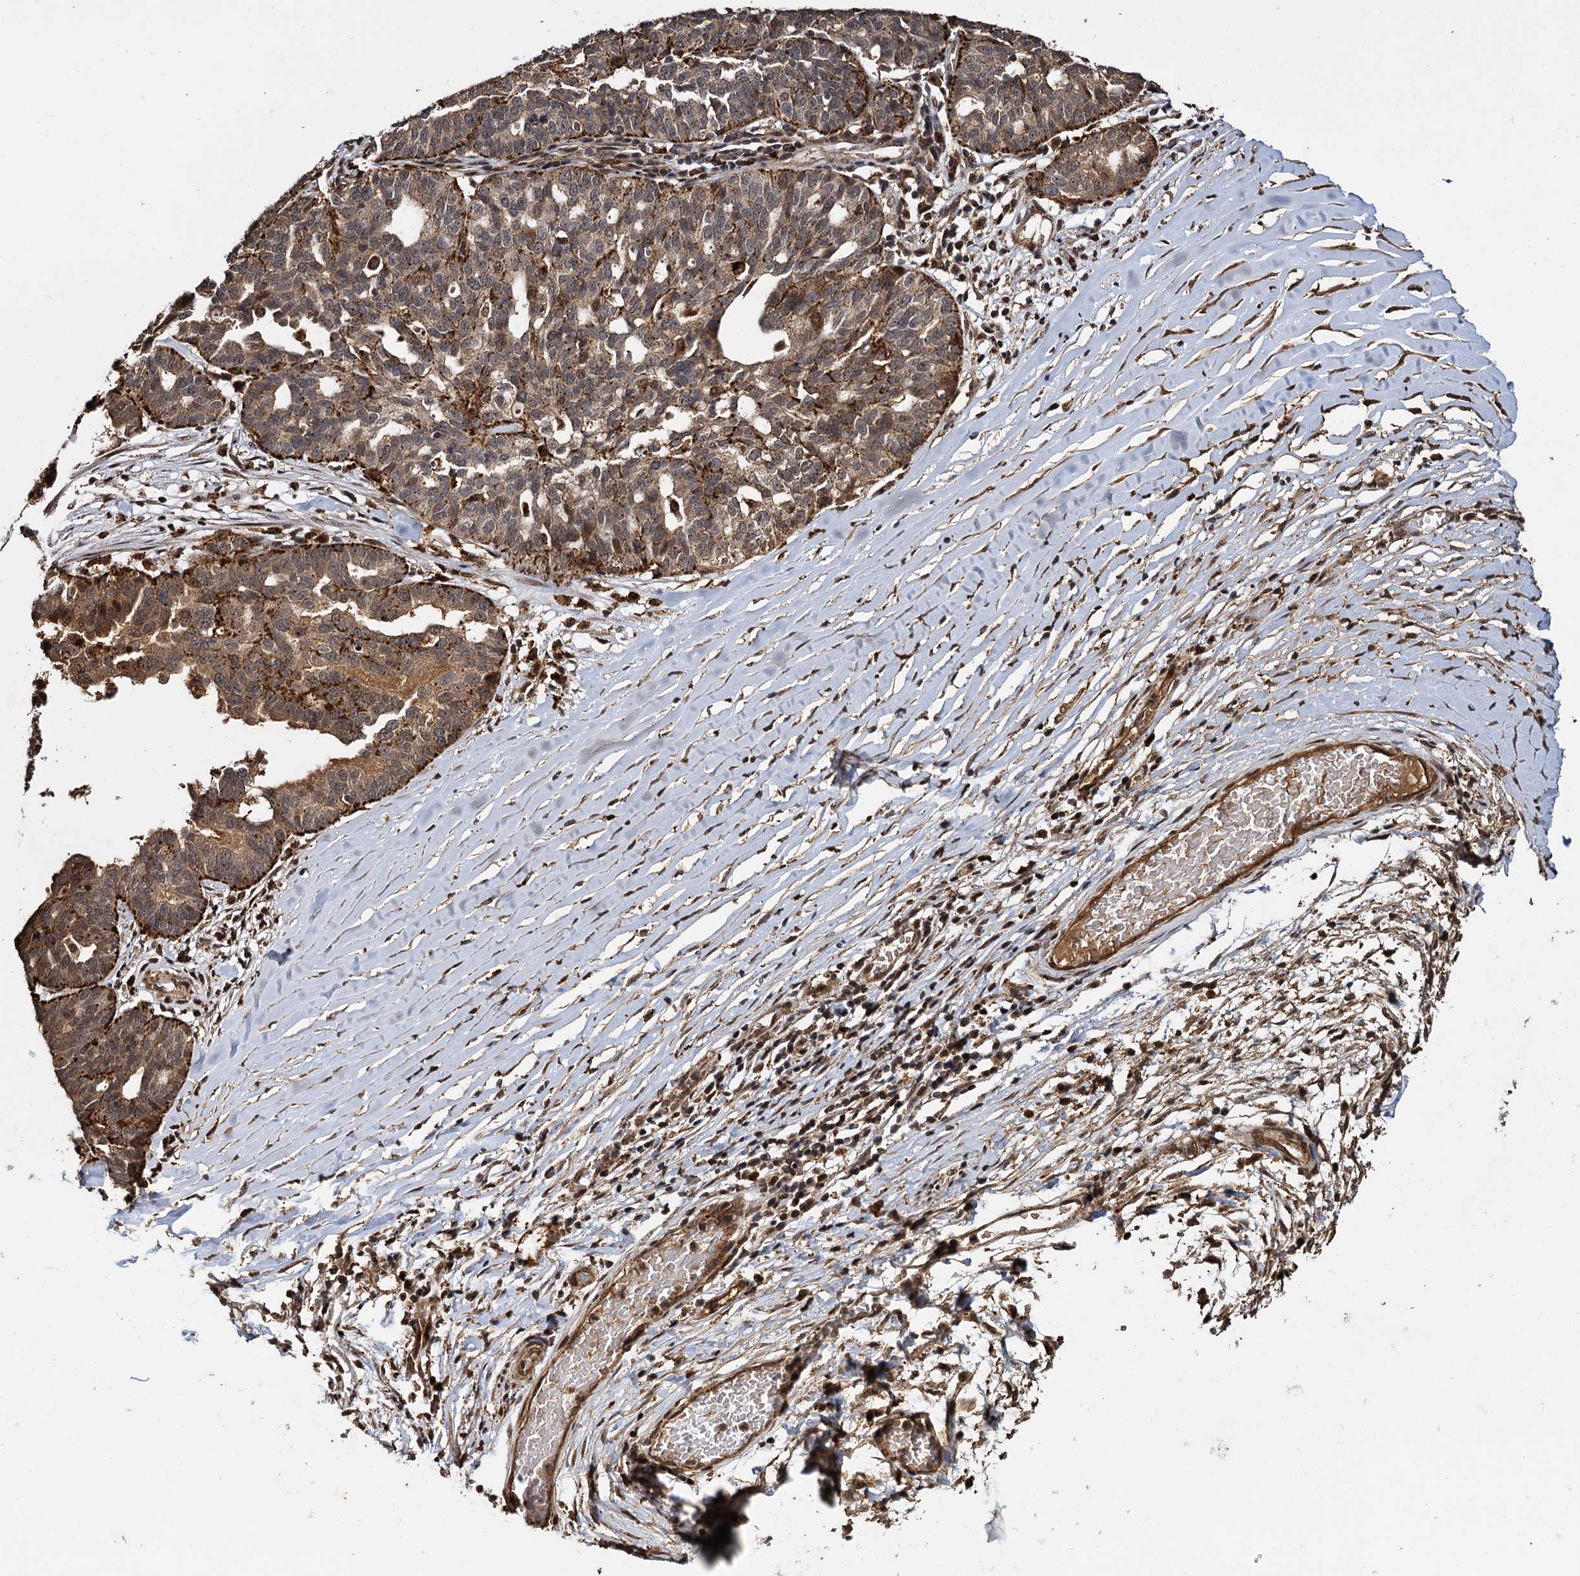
{"staining": {"intensity": "weak", "quantity": ">75%", "location": "cytoplasmic/membranous"}, "tissue": "ovarian cancer", "cell_type": "Tumor cells", "image_type": "cancer", "snomed": [{"axis": "morphology", "description": "Cystadenocarcinoma, serous, NOS"}, {"axis": "topography", "description": "Ovary"}], "caption": "Ovarian serous cystadenocarcinoma stained with DAB (3,3'-diaminobenzidine) IHC demonstrates low levels of weak cytoplasmic/membranous expression in approximately >75% of tumor cells.", "gene": "CEP192", "patient": {"sex": "female", "age": 59}}